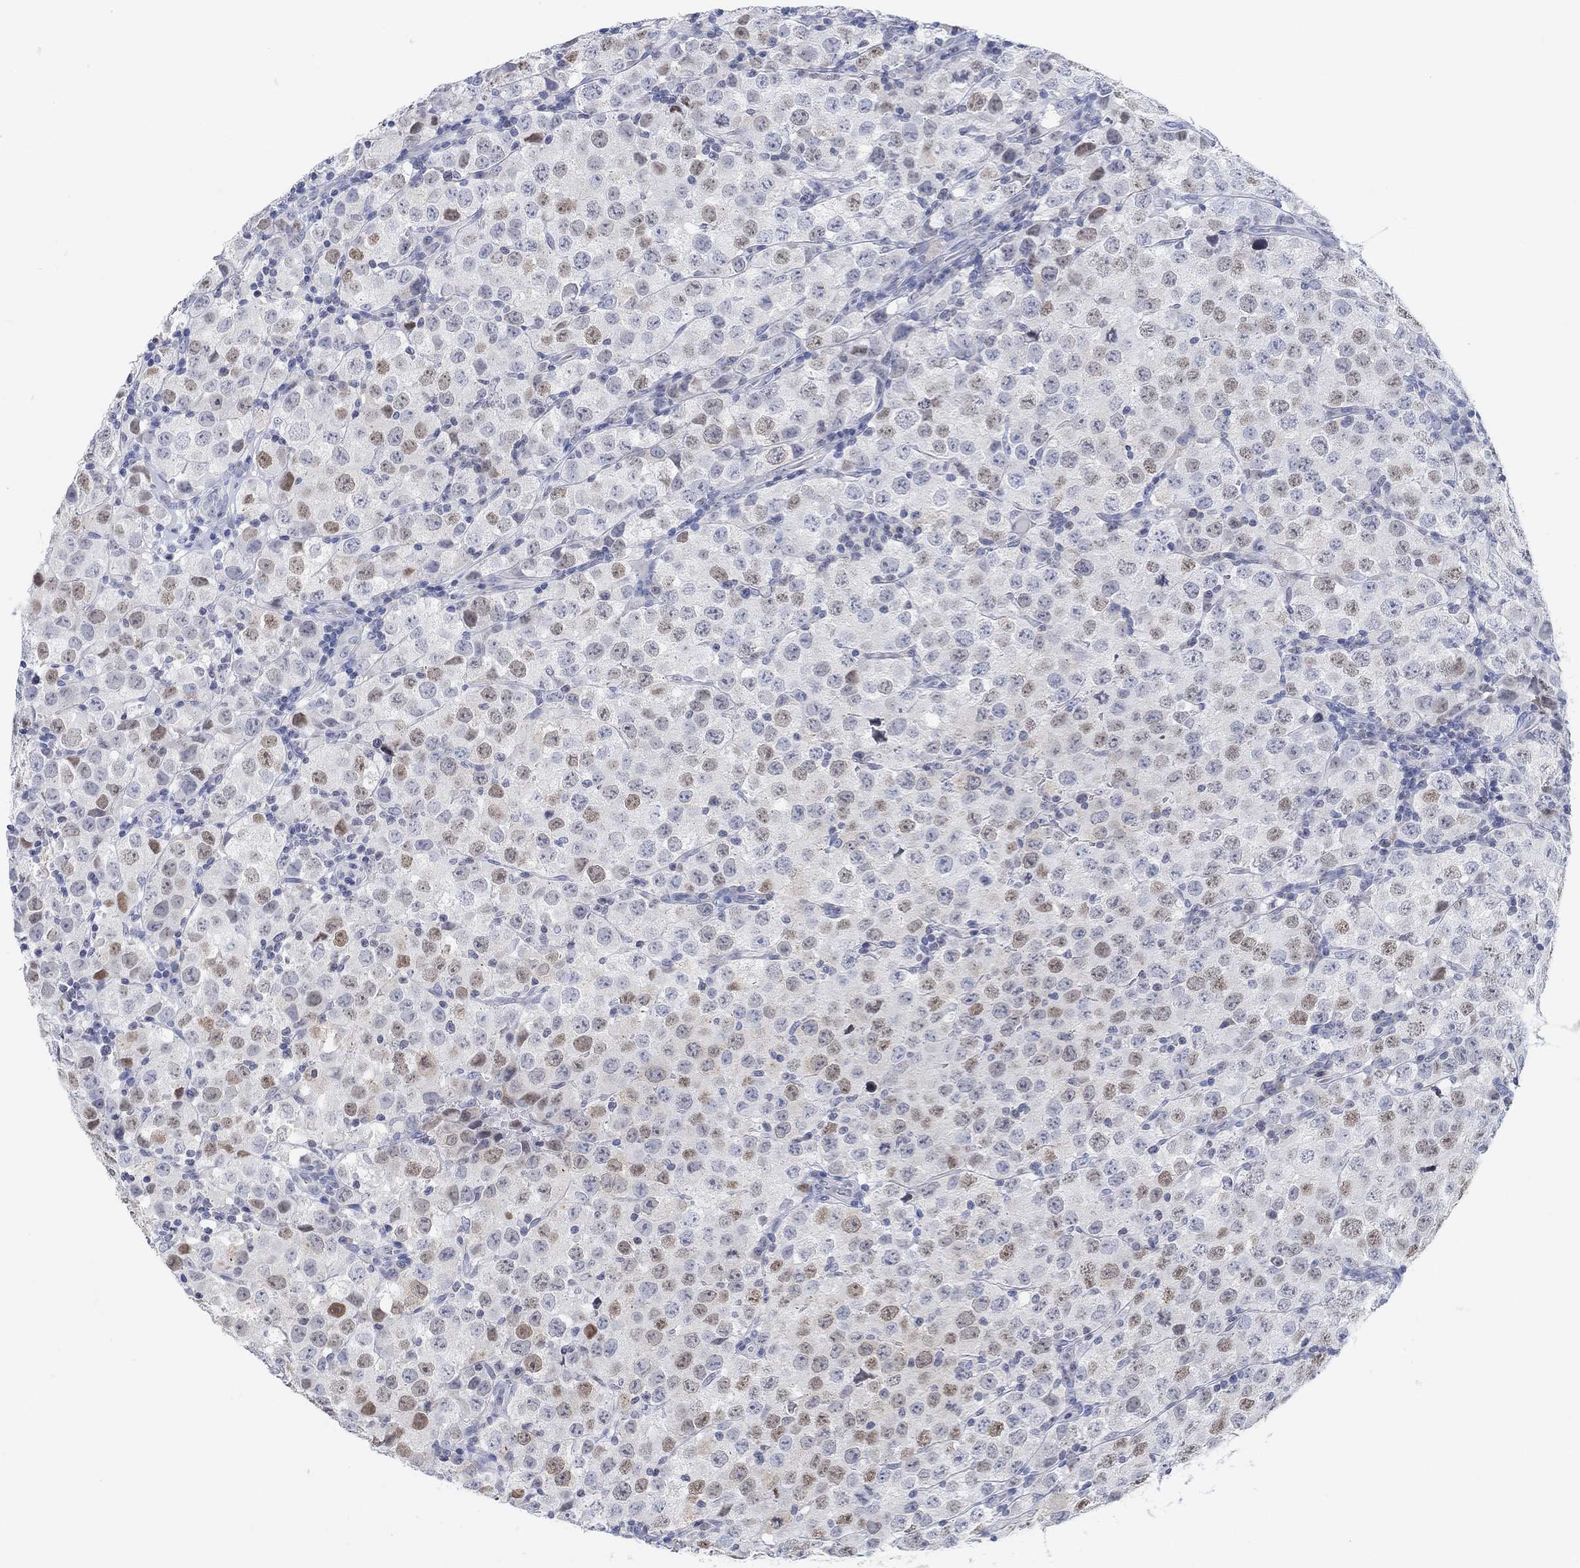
{"staining": {"intensity": "moderate", "quantity": "<25%", "location": "nuclear"}, "tissue": "testis cancer", "cell_type": "Tumor cells", "image_type": "cancer", "snomed": [{"axis": "morphology", "description": "Seminoma, NOS"}, {"axis": "topography", "description": "Testis"}], "caption": "A brown stain shows moderate nuclear expression of a protein in human seminoma (testis) tumor cells.", "gene": "ATP6V1E2", "patient": {"sex": "male", "age": 34}}